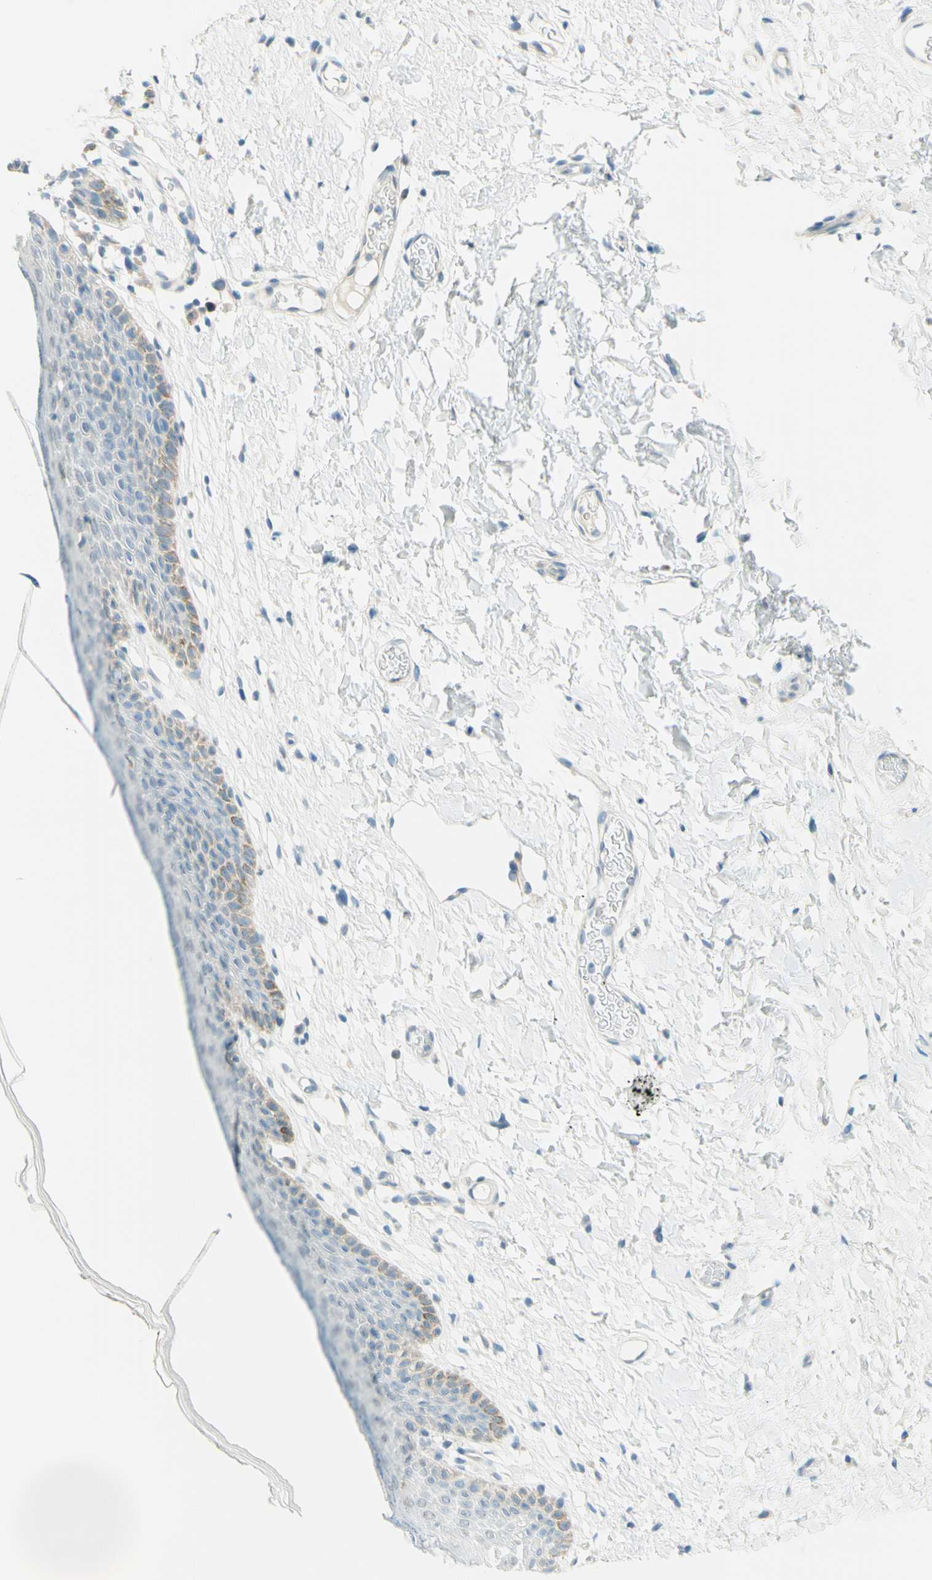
{"staining": {"intensity": "moderate", "quantity": "<25%", "location": "cytoplasmic/membranous"}, "tissue": "skin", "cell_type": "Epidermal cells", "image_type": "normal", "snomed": [{"axis": "morphology", "description": "Normal tissue, NOS"}, {"axis": "topography", "description": "Adipose tissue"}, {"axis": "topography", "description": "Vascular tissue"}, {"axis": "topography", "description": "Anal"}, {"axis": "topography", "description": "Peripheral nerve tissue"}], "caption": "Immunohistochemistry (IHC) of benign skin demonstrates low levels of moderate cytoplasmic/membranous positivity in approximately <25% of epidermal cells.", "gene": "JPH1", "patient": {"sex": "female", "age": 54}}